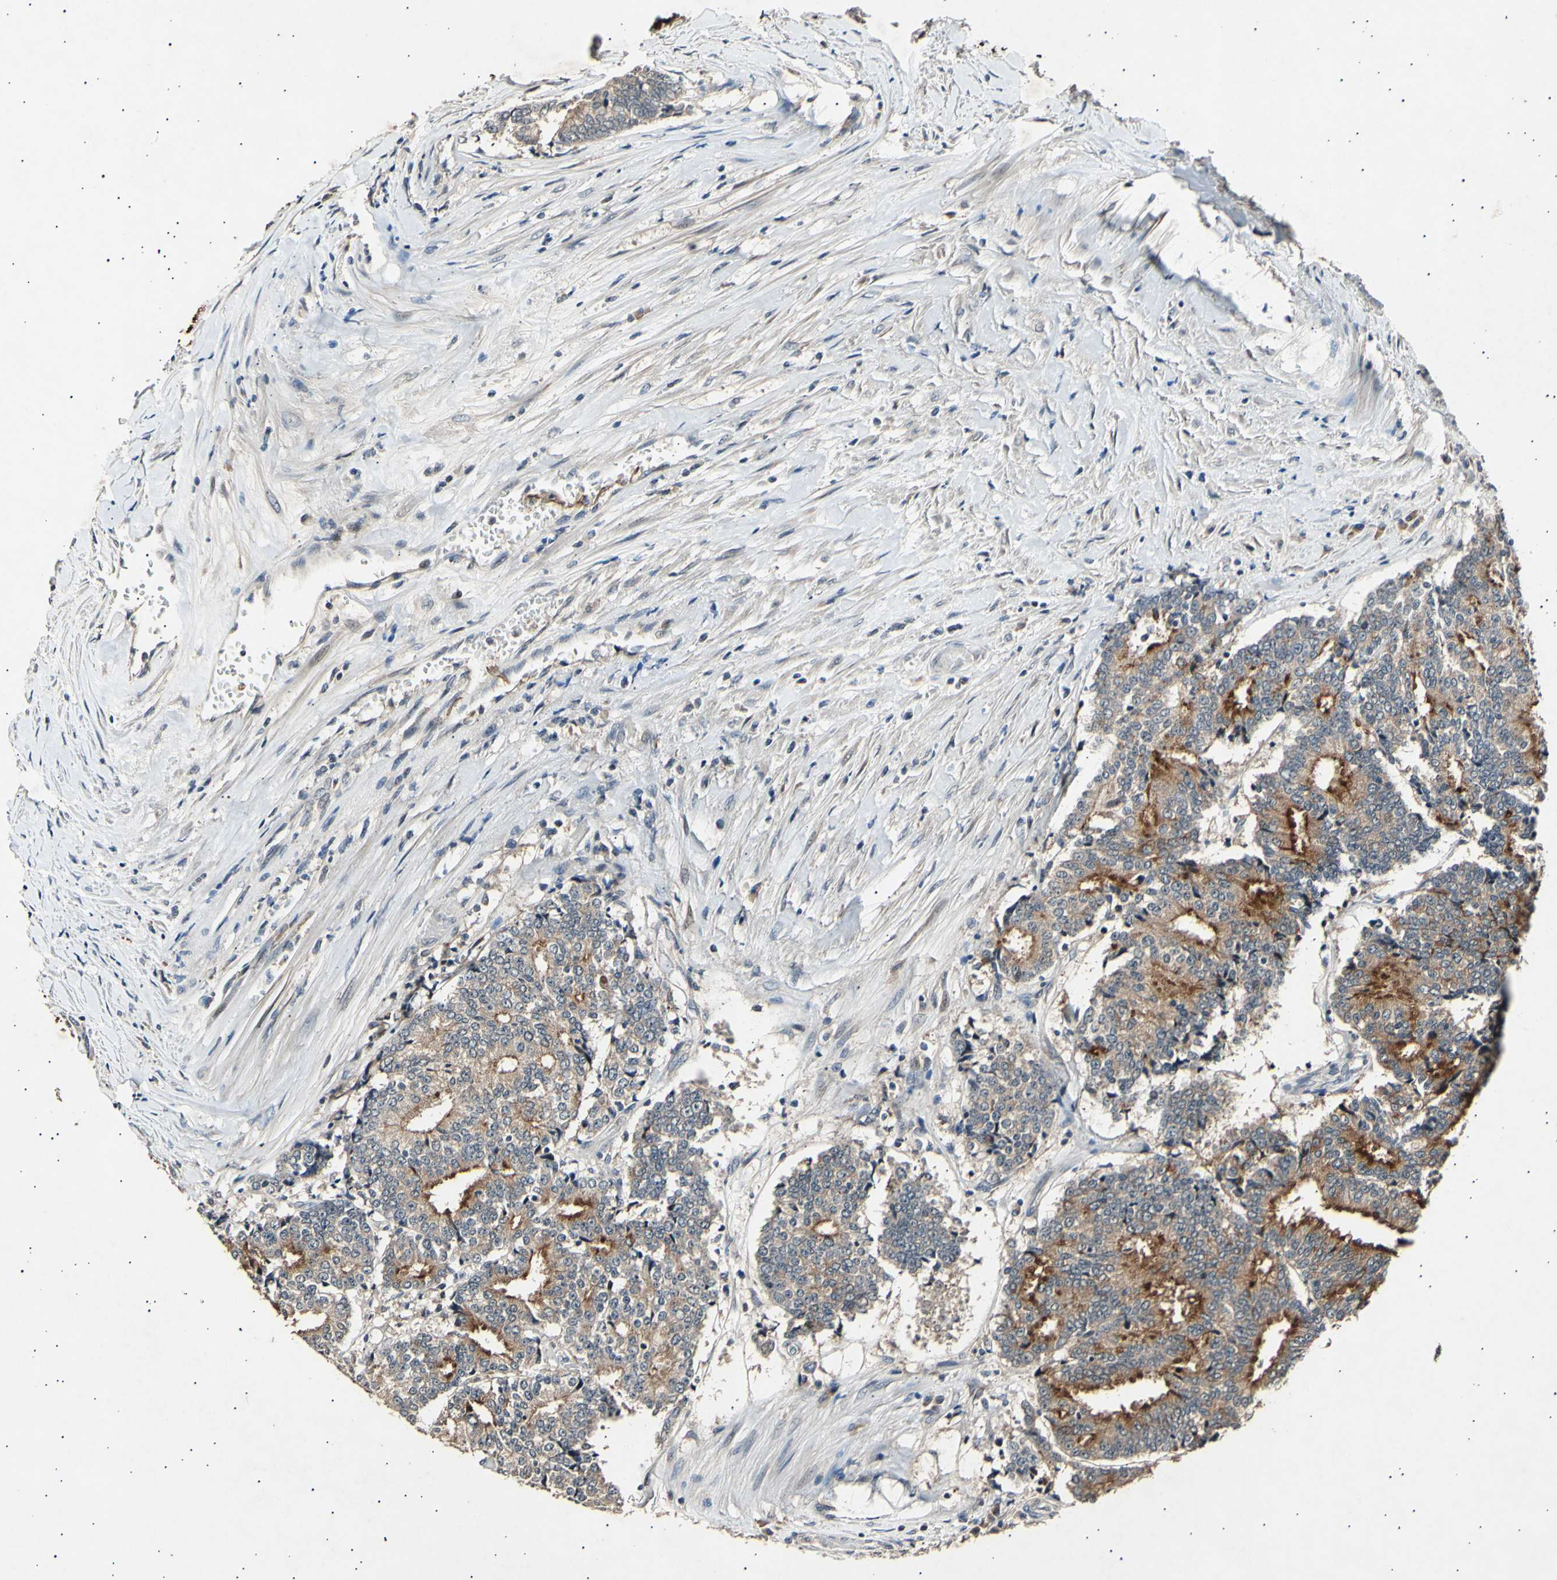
{"staining": {"intensity": "strong", "quantity": "25%-75%", "location": "cytoplasmic/membranous"}, "tissue": "prostate cancer", "cell_type": "Tumor cells", "image_type": "cancer", "snomed": [{"axis": "morphology", "description": "Normal tissue, NOS"}, {"axis": "morphology", "description": "Adenocarcinoma, High grade"}, {"axis": "topography", "description": "Prostate"}, {"axis": "topography", "description": "Seminal veicle"}], "caption": "Approximately 25%-75% of tumor cells in human prostate high-grade adenocarcinoma display strong cytoplasmic/membranous protein positivity as visualized by brown immunohistochemical staining.", "gene": "ADCY3", "patient": {"sex": "male", "age": 55}}